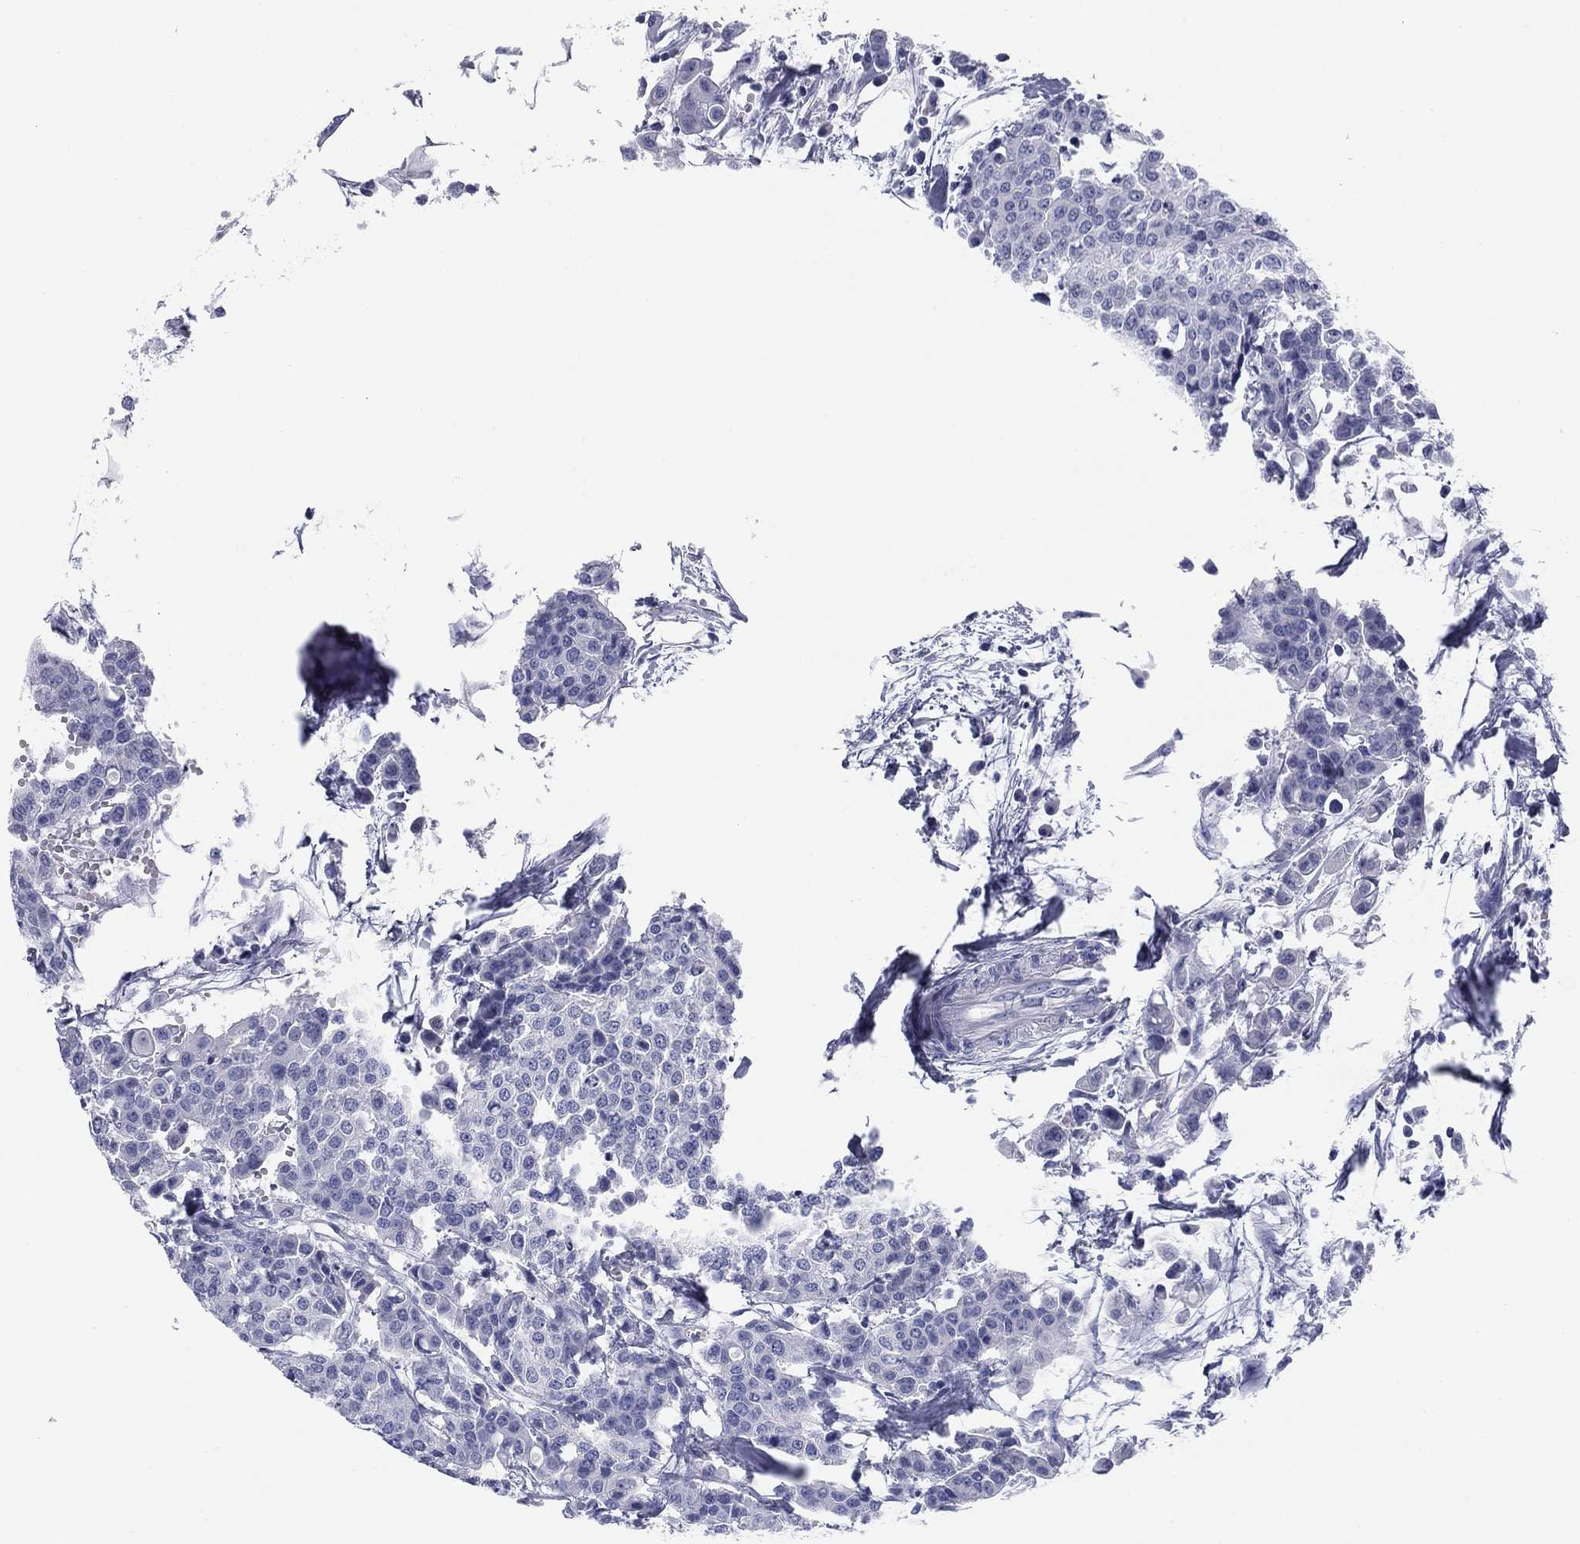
{"staining": {"intensity": "negative", "quantity": "none", "location": "none"}, "tissue": "carcinoid", "cell_type": "Tumor cells", "image_type": "cancer", "snomed": [{"axis": "morphology", "description": "Carcinoid, malignant, NOS"}, {"axis": "topography", "description": "Colon"}], "caption": "Immunohistochemical staining of human carcinoid (malignant) displays no significant expression in tumor cells.", "gene": "KCNH1", "patient": {"sex": "male", "age": 81}}